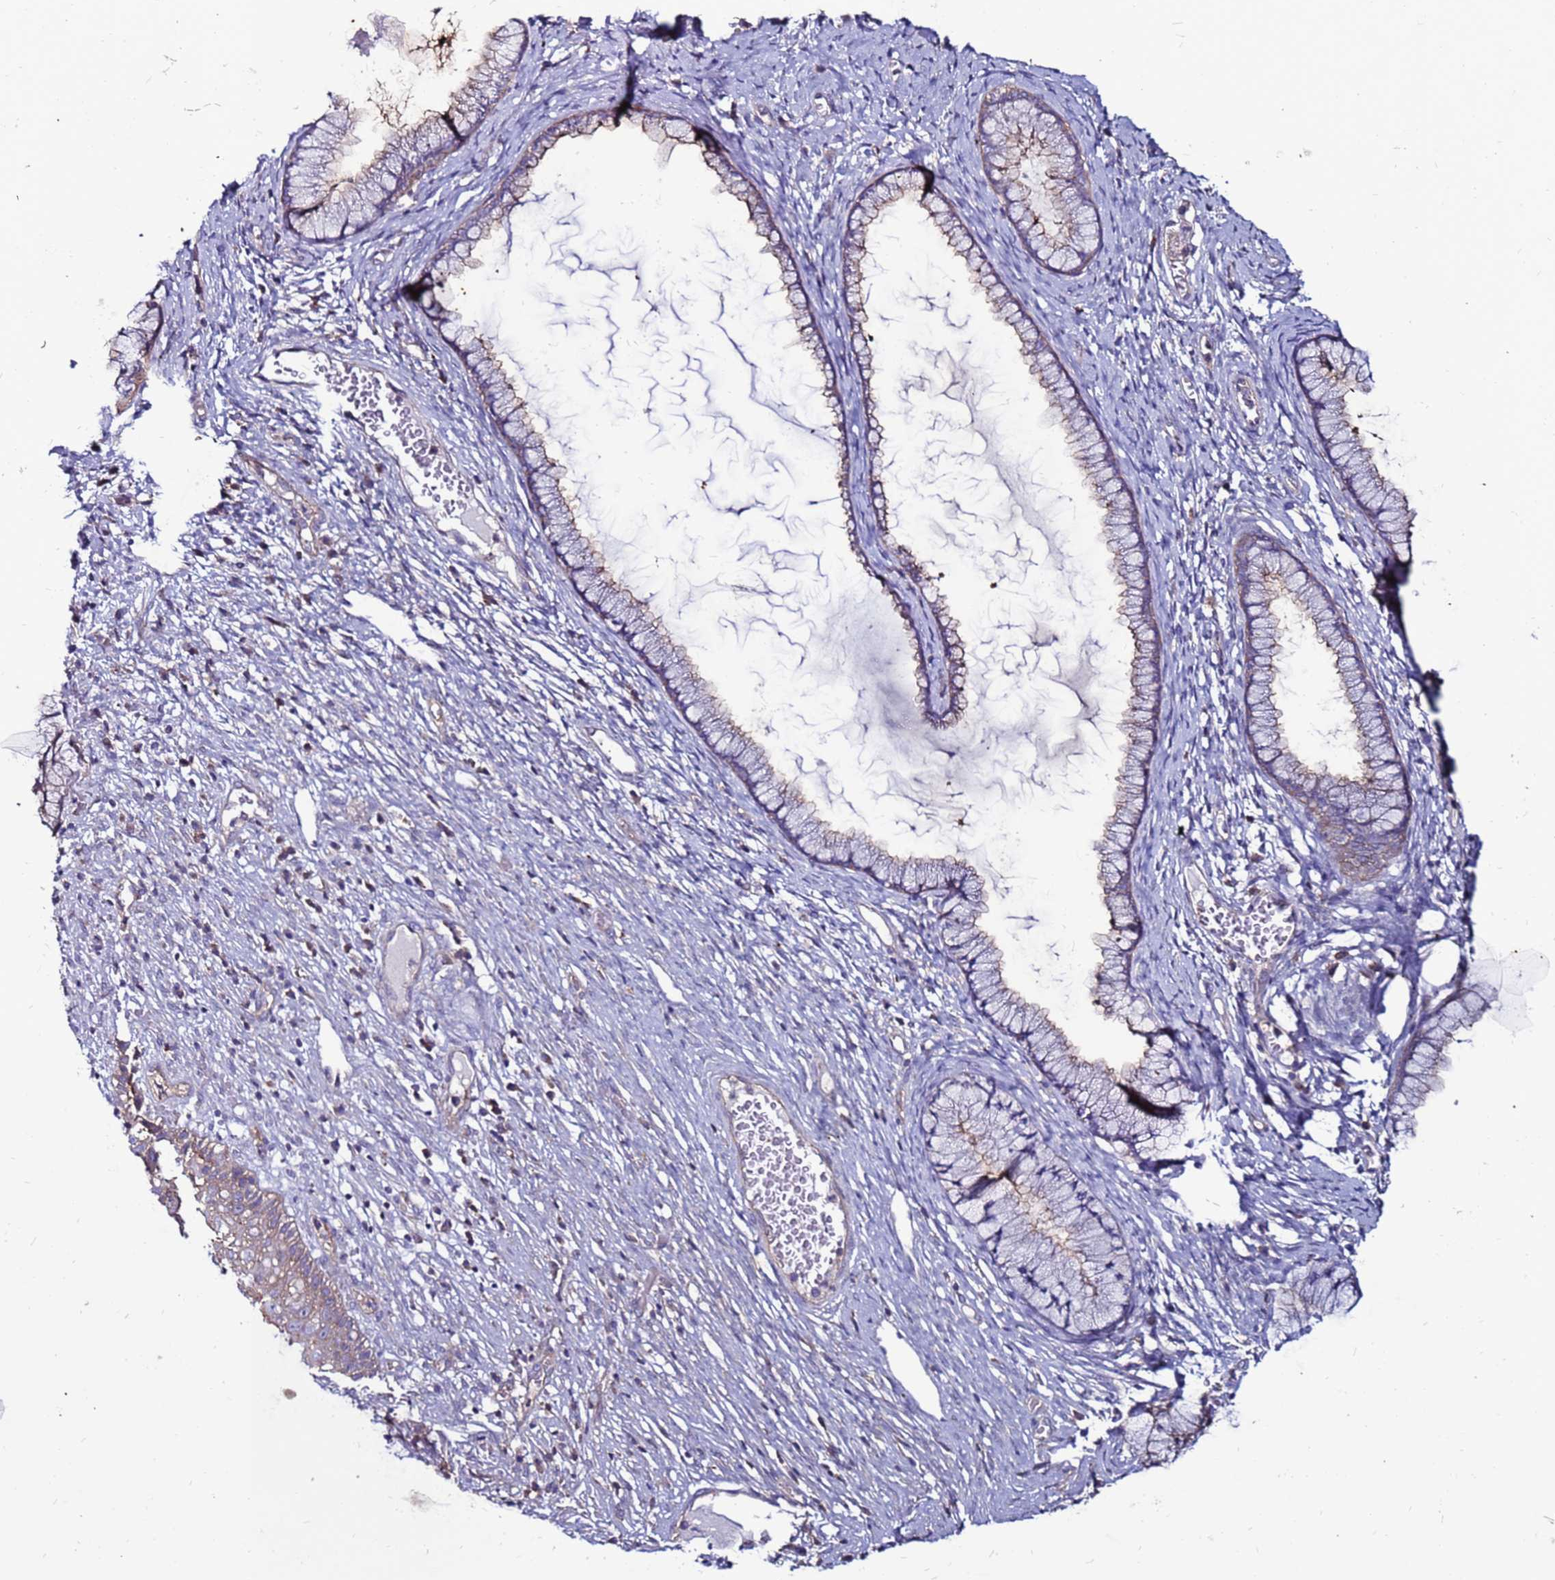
{"staining": {"intensity": "moderate", "quantity": "<25%", "location": "cytoplasmic/membranous"}, "tissue": "cervix", "cell_type": "Glandular cells", "image_type": "normal", "snomed": [{"axis": "morphology", "description": "Normal tissue, NOS"}, {"axis": "topography", "description": "Cervix"}], "caption": "Moderate cytoplasmic/membranous protein staining is identified in about <25% of glandular cells in cervix.", "gene": "NRN1L", "patient": {"sex": "female", "age": 42}}